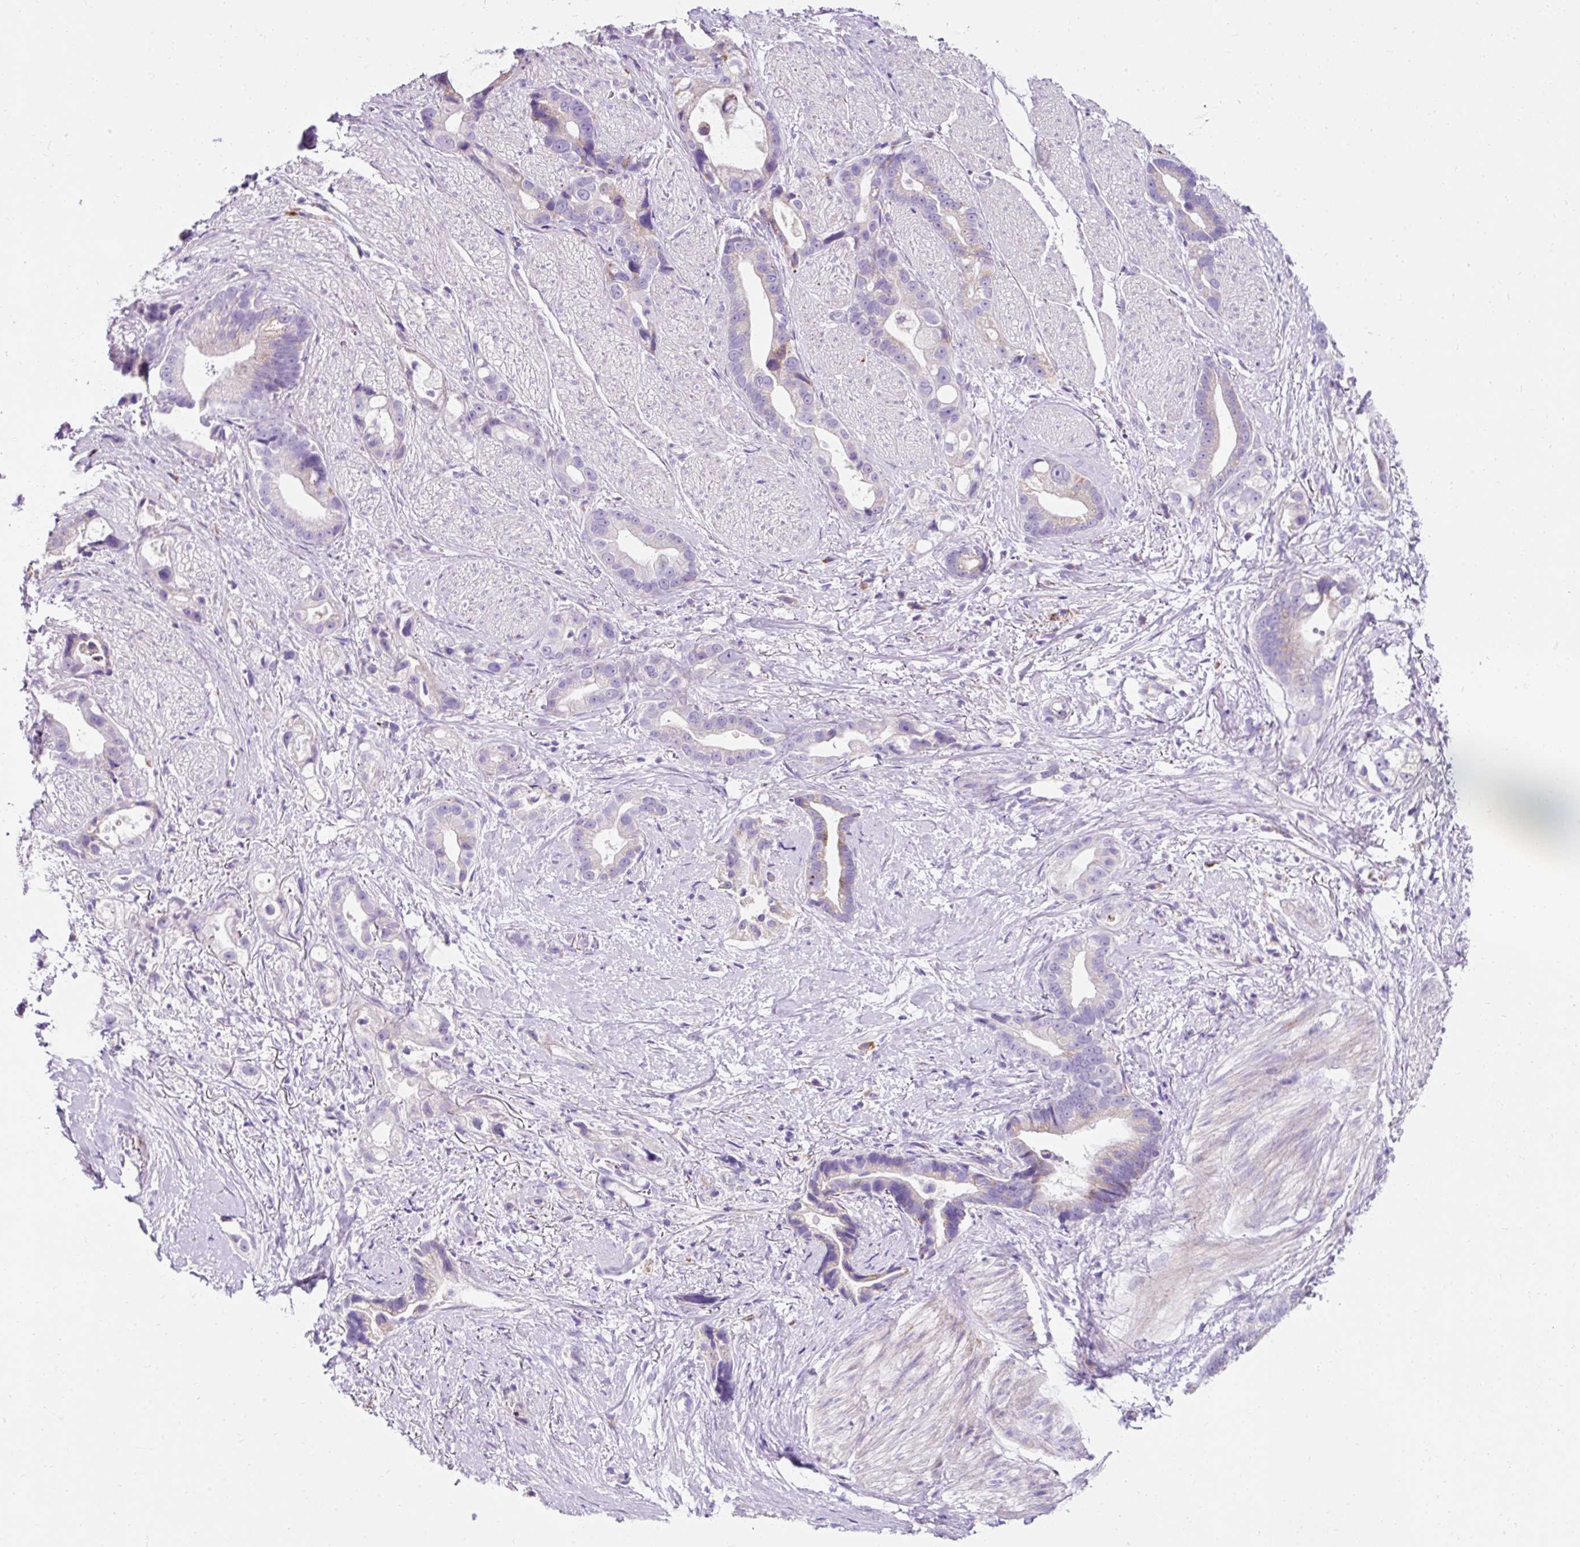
{"staining": {"intensity": "negative", "quantity": "none", "location": "none"}, "tissue": "stomach cancer", "cell_type": "Tumor cells", "image_type": "cancer", "snomed": [{"axis": "morphology", "description": "Adenocarcinoma, NOS"}, {"axis": "topography", "description": "Stomach"}], "caption": "Protein analysis of stomach cancer exhibits no significant positivity in tumor cells.", "gene": "PLPP2", "patient": {"sex": "male", "age": 55}}